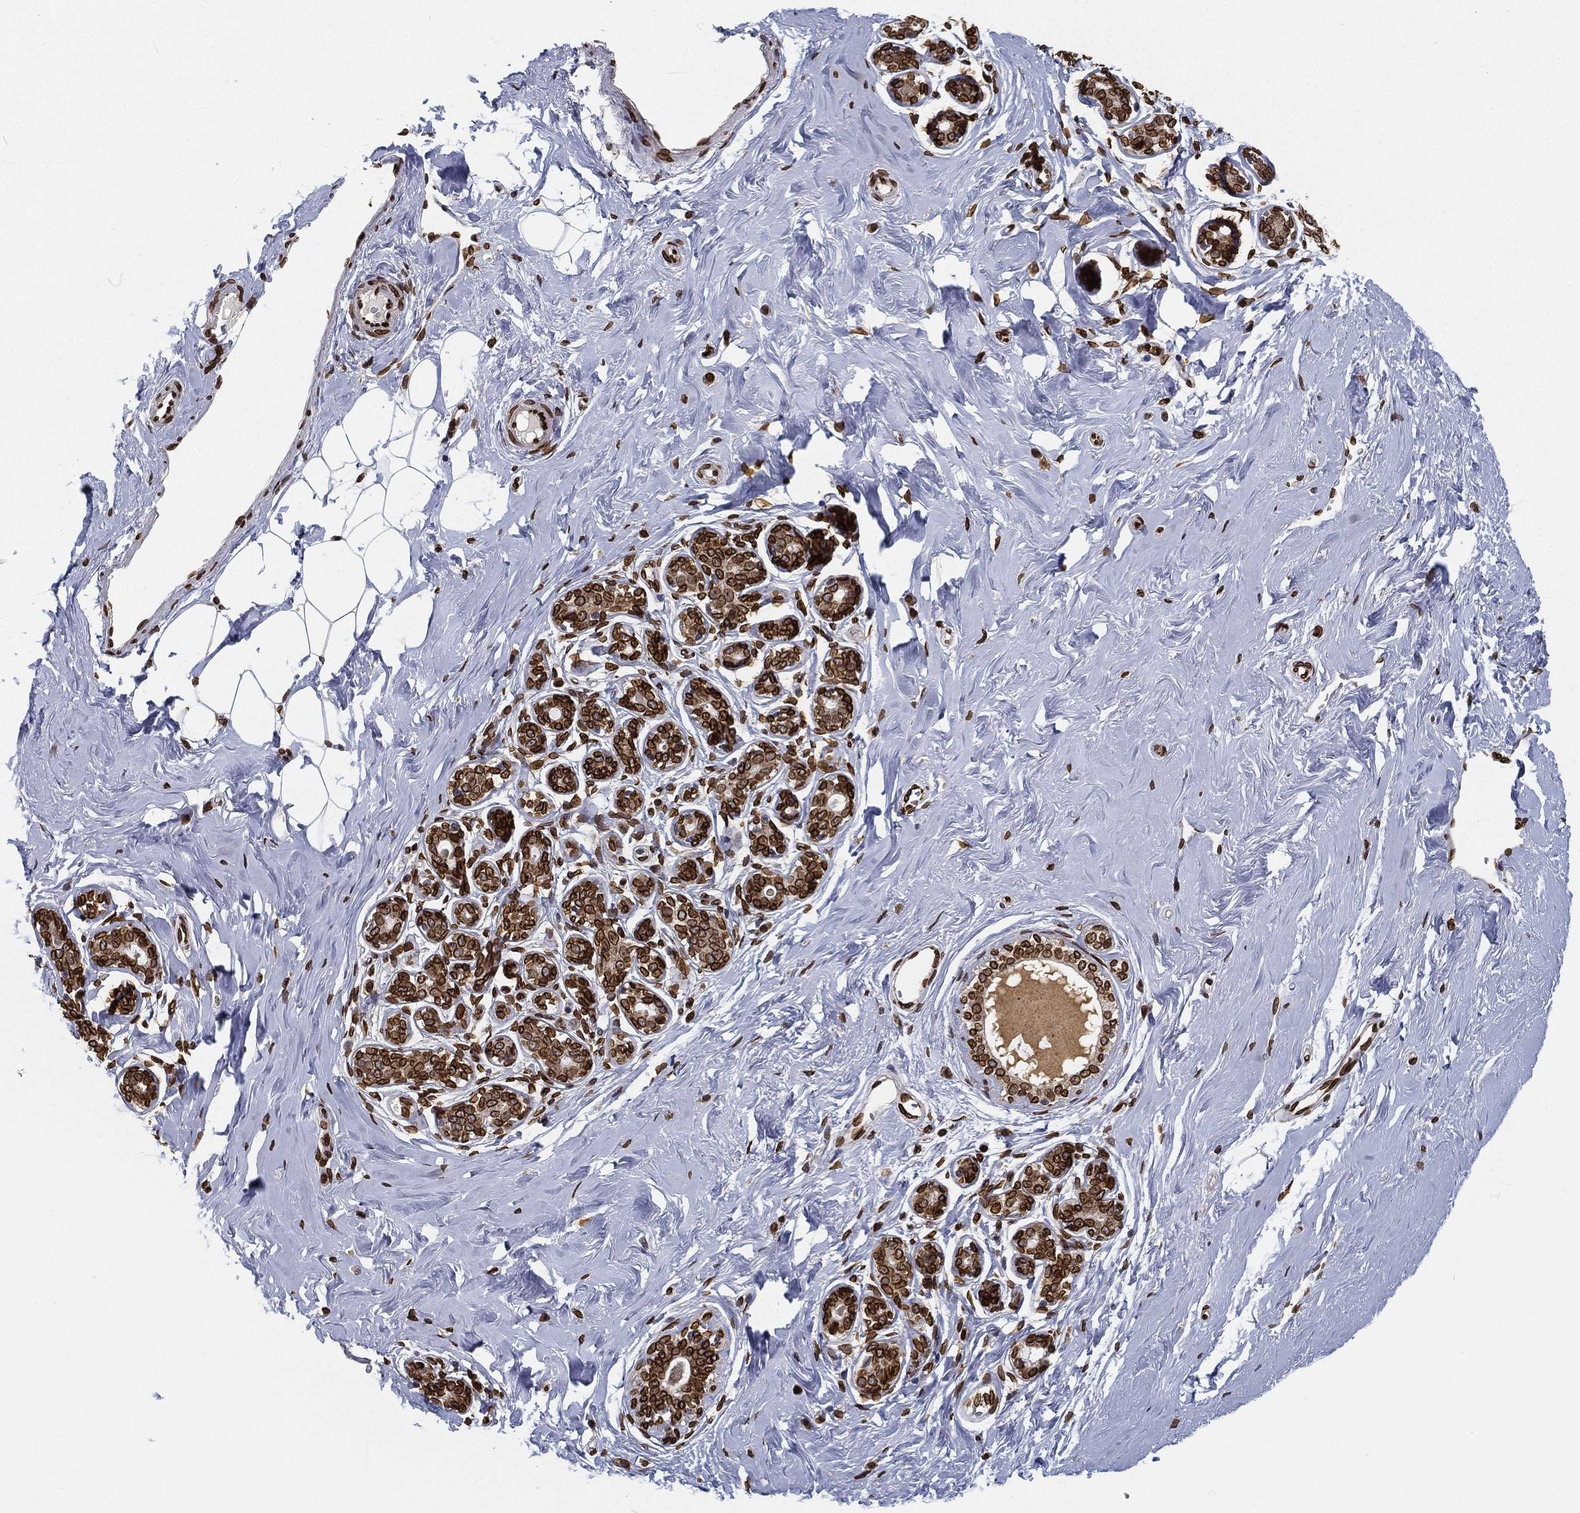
{"staining": {"intensity": "strong", "quantity": ">75%", "location": "nuclear"}, "tissue": "breast", "cell_type": "Adipocytes", "image_type": "normal", "snomed": [{"axis": "morphology", "description": "Normal tissue, NOS"}, {"axis": "topography", "description": "Skin"}, {"axis": "topography", "description": "Breast"}], "caption": "Protein analysis of unremarkable breast exhibits strong nuclear staining in about >75% of adipocytes.", "gene": "PALB2", "patient": {"sex": "female", "age": 43}}